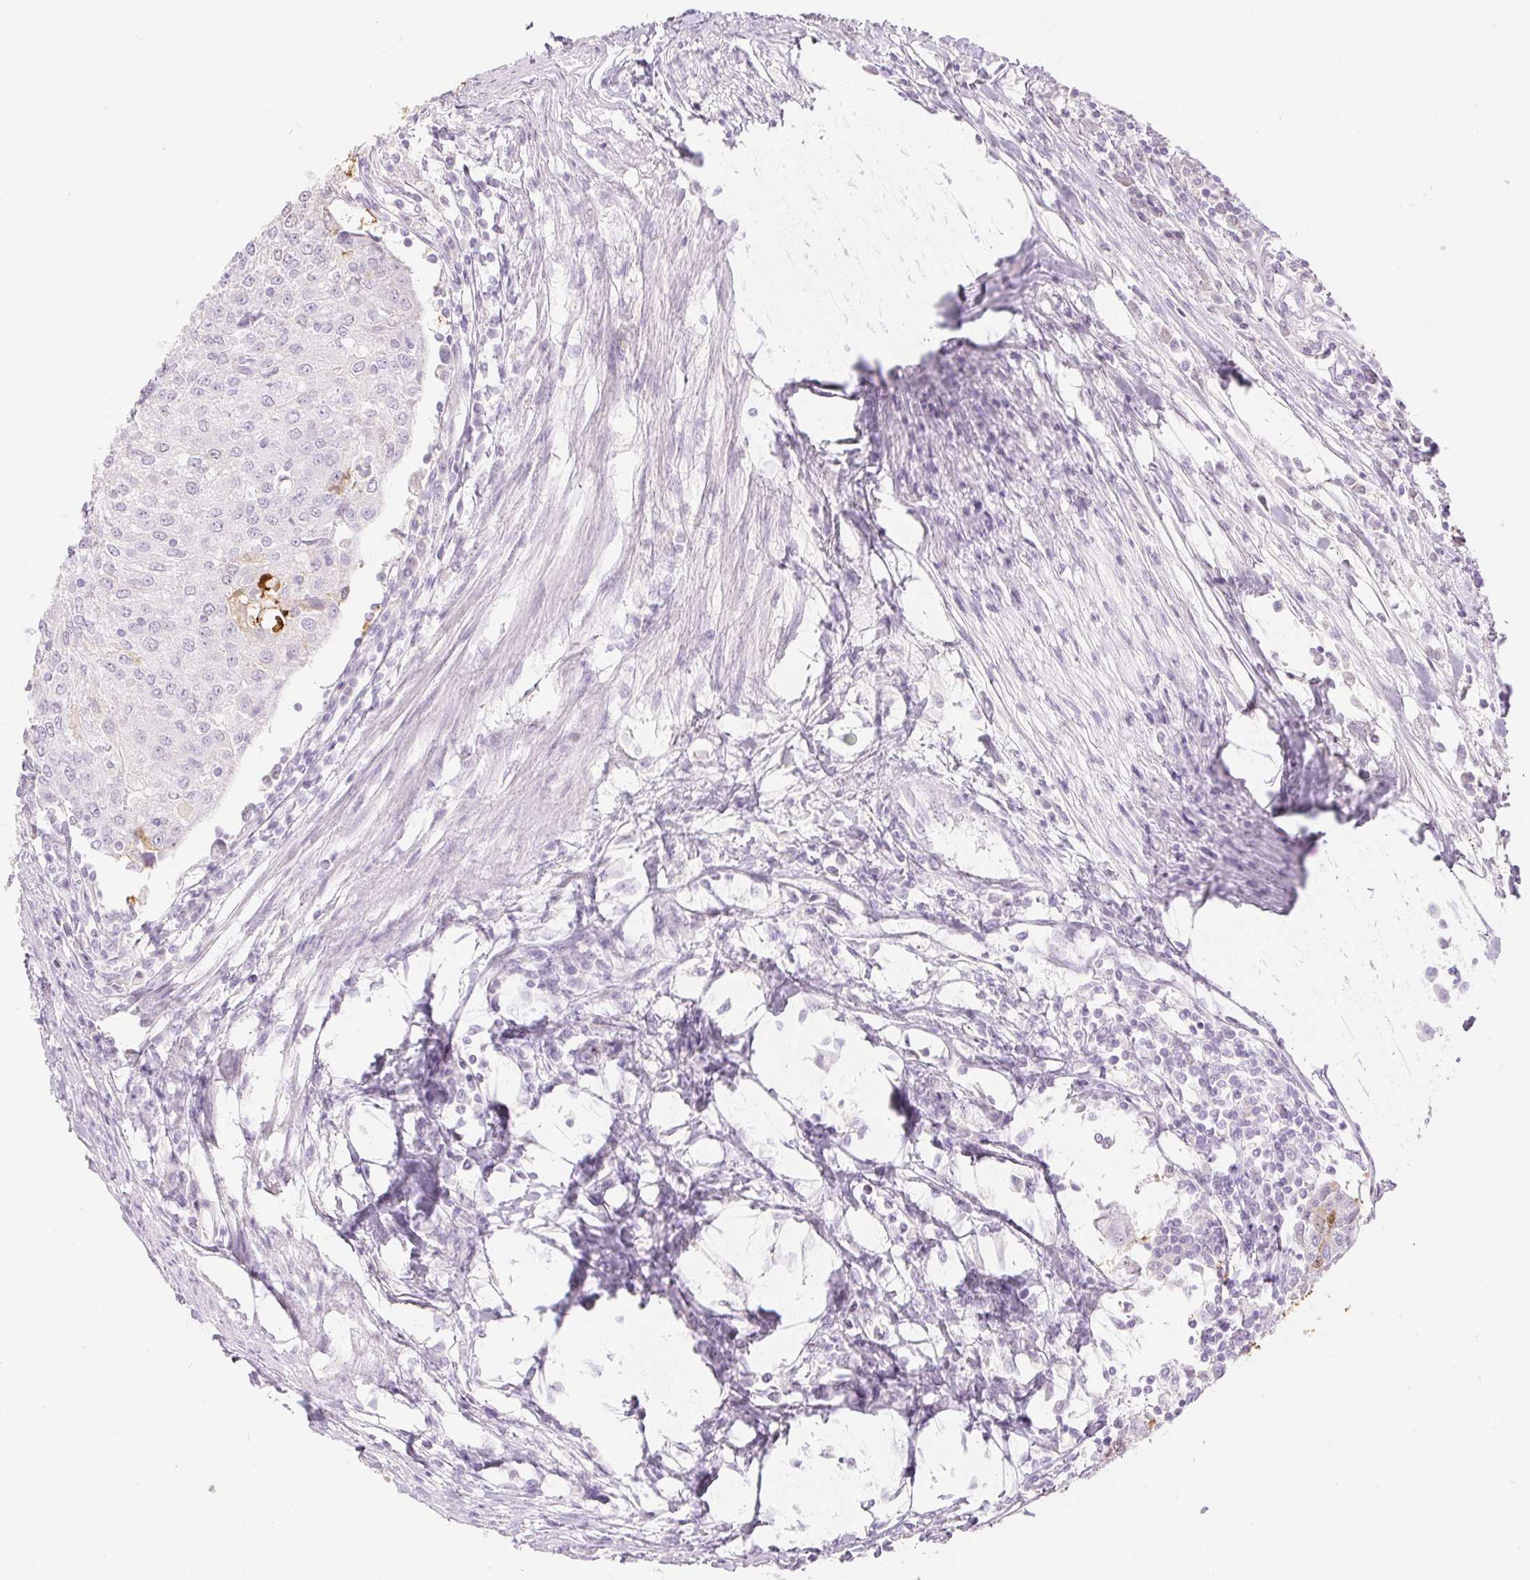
{"staining": {"intensity": "moderate", "quantity": "<25%", "location": "cytoplasmic/membranous,nuclear"}, "tissue": "urothelial cancer", "cell_type": "Tumor cells", "image_type": "cancer", "snomed": [{"axis": "morphology", "description": "Urothelial carcinoma, High grade"}, {"axis": "topography", "description": "Urinary bladder"}], "caption": "Urothelial cancer was stained to show a protein in brown. There is low levels of moderate cytoplasmic/membranous and nuclear positivity in about <25% of tumor cells.", "gene": "SPRR3", "patient": {"sex": "female", "age": 85}}